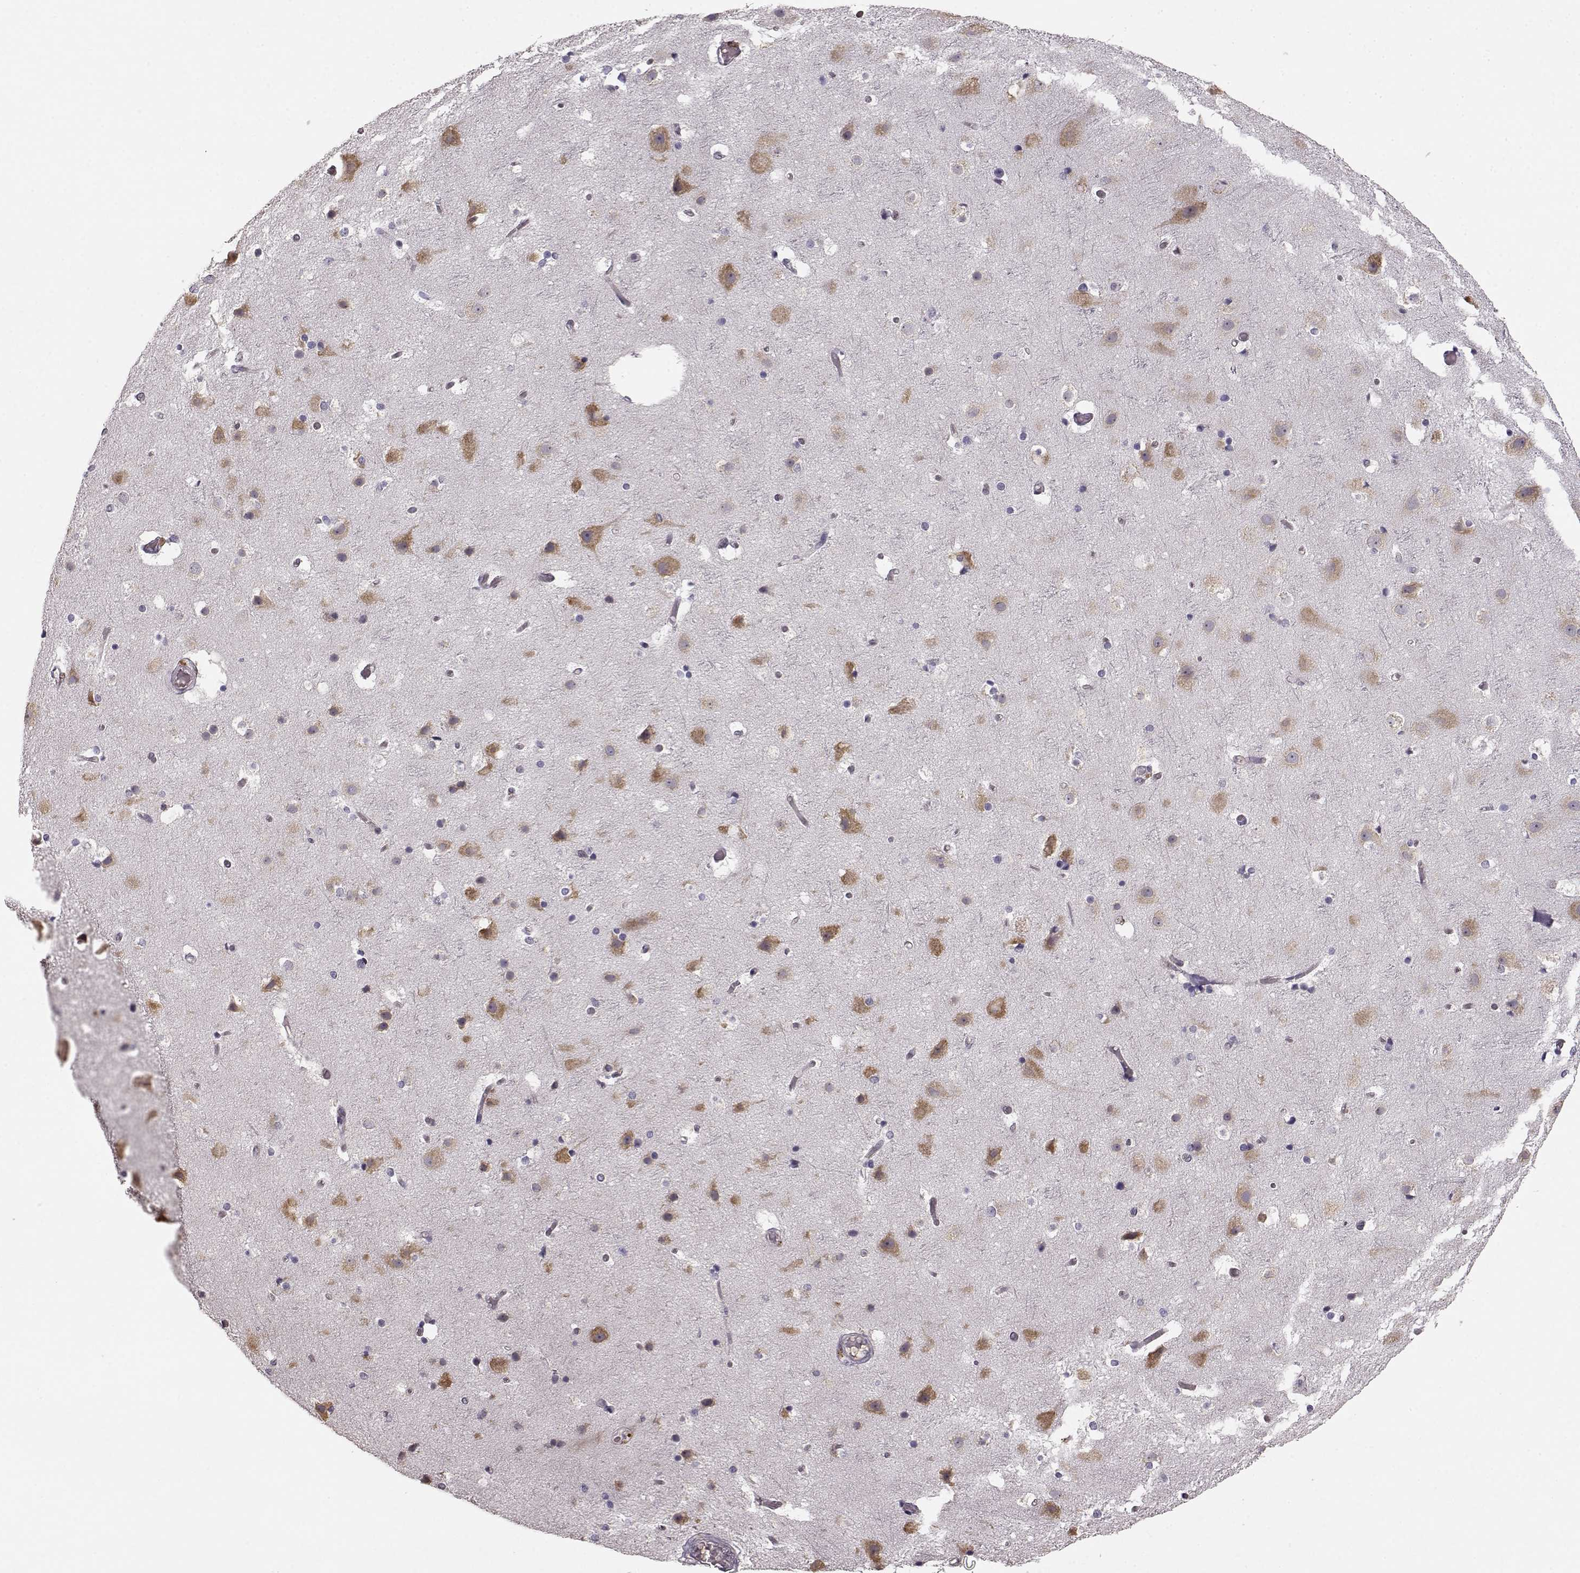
{"staining": {"intensity": "negative", "quantity": "none", "location": "none"}, "tissue": "cerebral cortex", "cell_type": "Endothelial cells", "image_type": "normal", "snomed": [{"axis": "morphology", "description": "Normal tissue, NOS"}, {"axis": "topography", "description": "Cerebral cortex"}], "caption": "The photomicrograph shows no staining of endothelial cells in normal cerebral cortex. (Brightfield microscopy of DAB IHC at high magnification).", "gene": "BFSP2", "patient": {"sex": "female", "age": 52}}